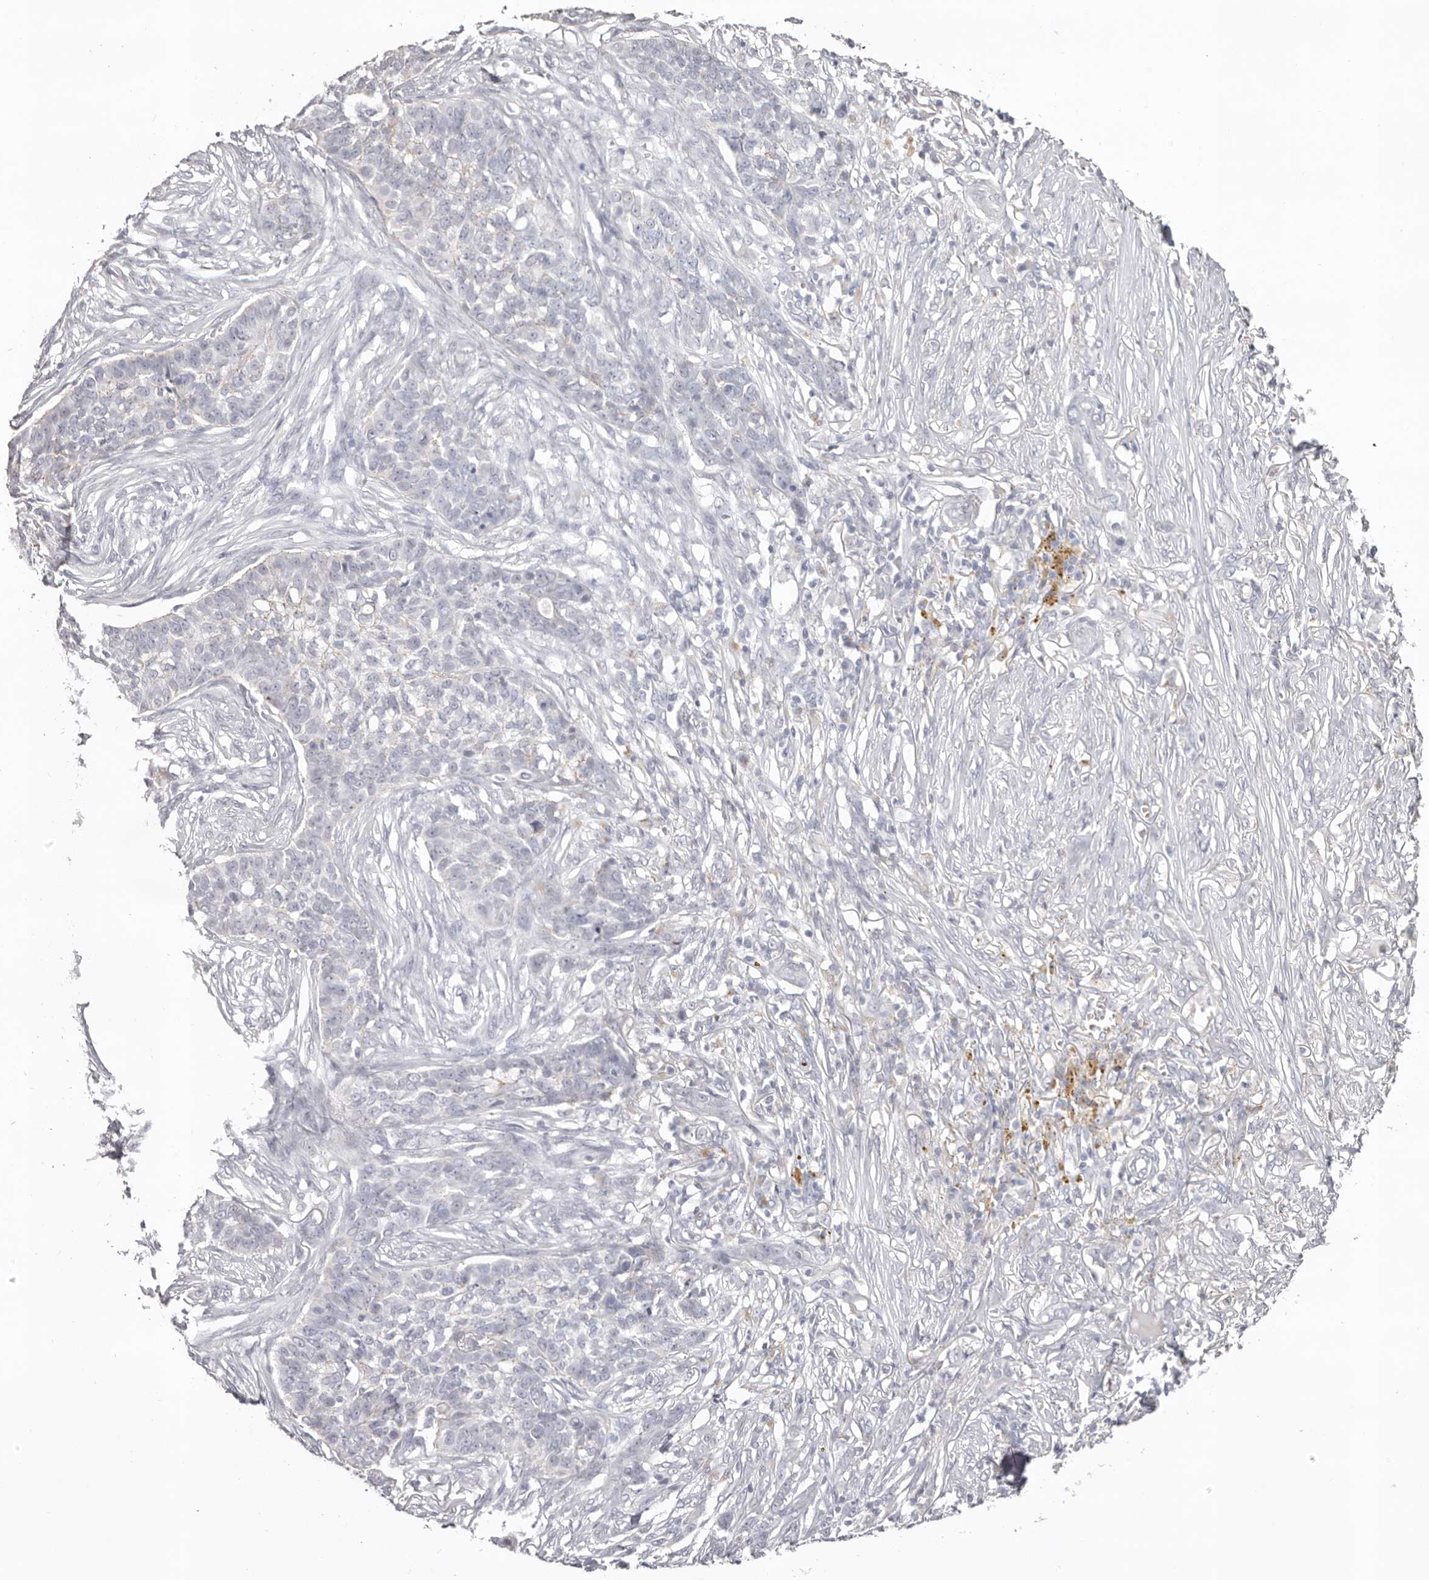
{"staining": {"intensity": "negative", "quantity": "none", "location": "none"}, "tissue": "skin cancer", "cell_type": "Tumor cells", "image_type": "cancer", "snomed": [{"axis": "morphology", "description": "Basal cell carcinoma"}, {"axis": "topography", "description": "Skin"}], "caption": "There is no significant staining in tumor cells of basal cell carcinoma (skin).", "gene": "PCDHB6", "patient": {"sex": "male", "age": 85}}